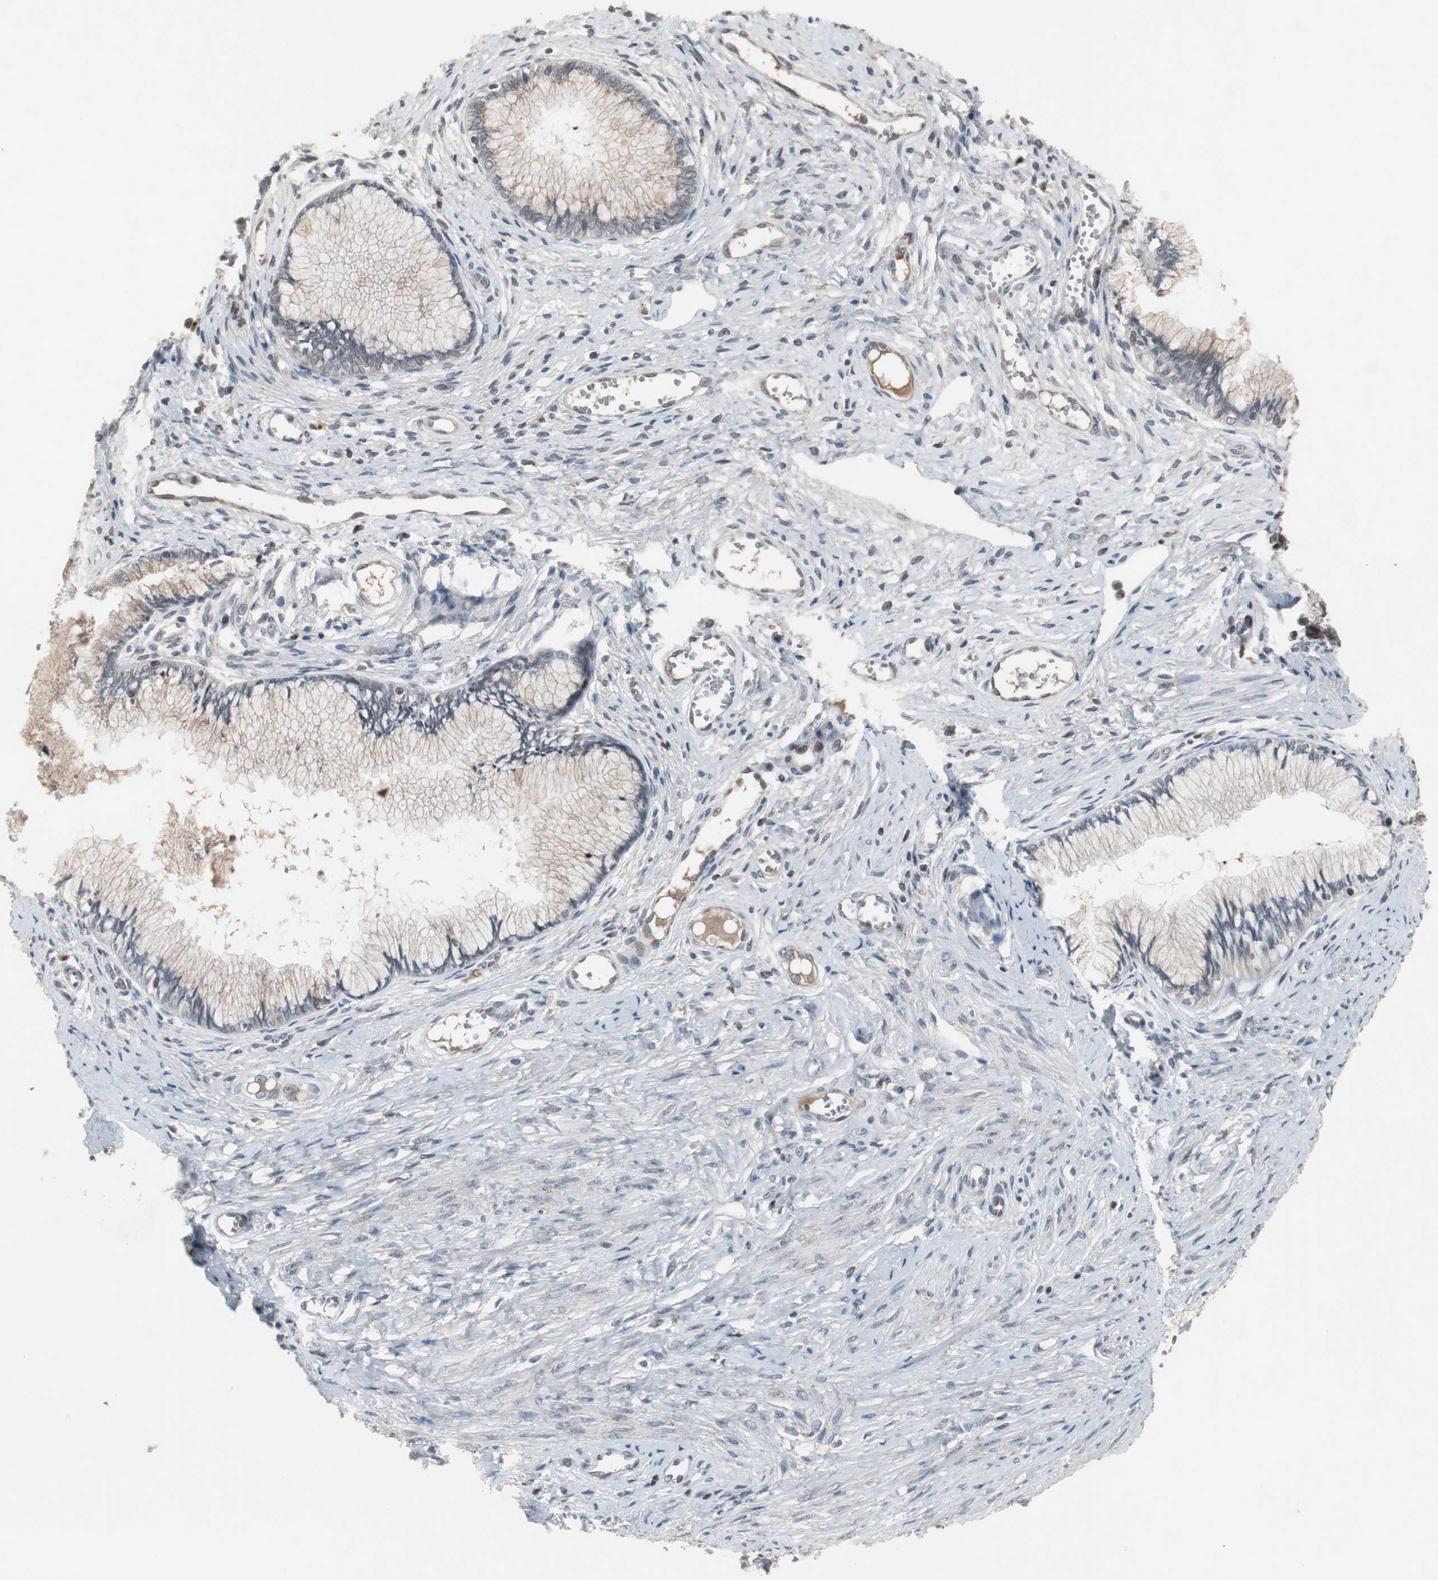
{"staining": {"intensity": "weak", "quantity": "25%-75%", "location": "cytoplasmic/membranous,nuclear"}, "tissue": "cervical cancer", "cell_type": "Tumor cells", "image_type": "cancer", "snomed": [{"axis": "morphology", "description": "Adenocarcinoma, NOS"}, {"axis": "topography", "description": "Cervix"}], "caption": "DAB (3,3'-diaminobenzidine) immunohistochemical staining of human cervical adenocarcinoma shows weak cytoplasmic/membranous and nuclear protein staining in approximately 25%-75% of tumor cells. (DAB (3,3'-diaminobenzidine) IHC with brightfield microscopy, high magnification).", "gene": "ZNF396", "patient": {"sex": "female", "age": 36}}